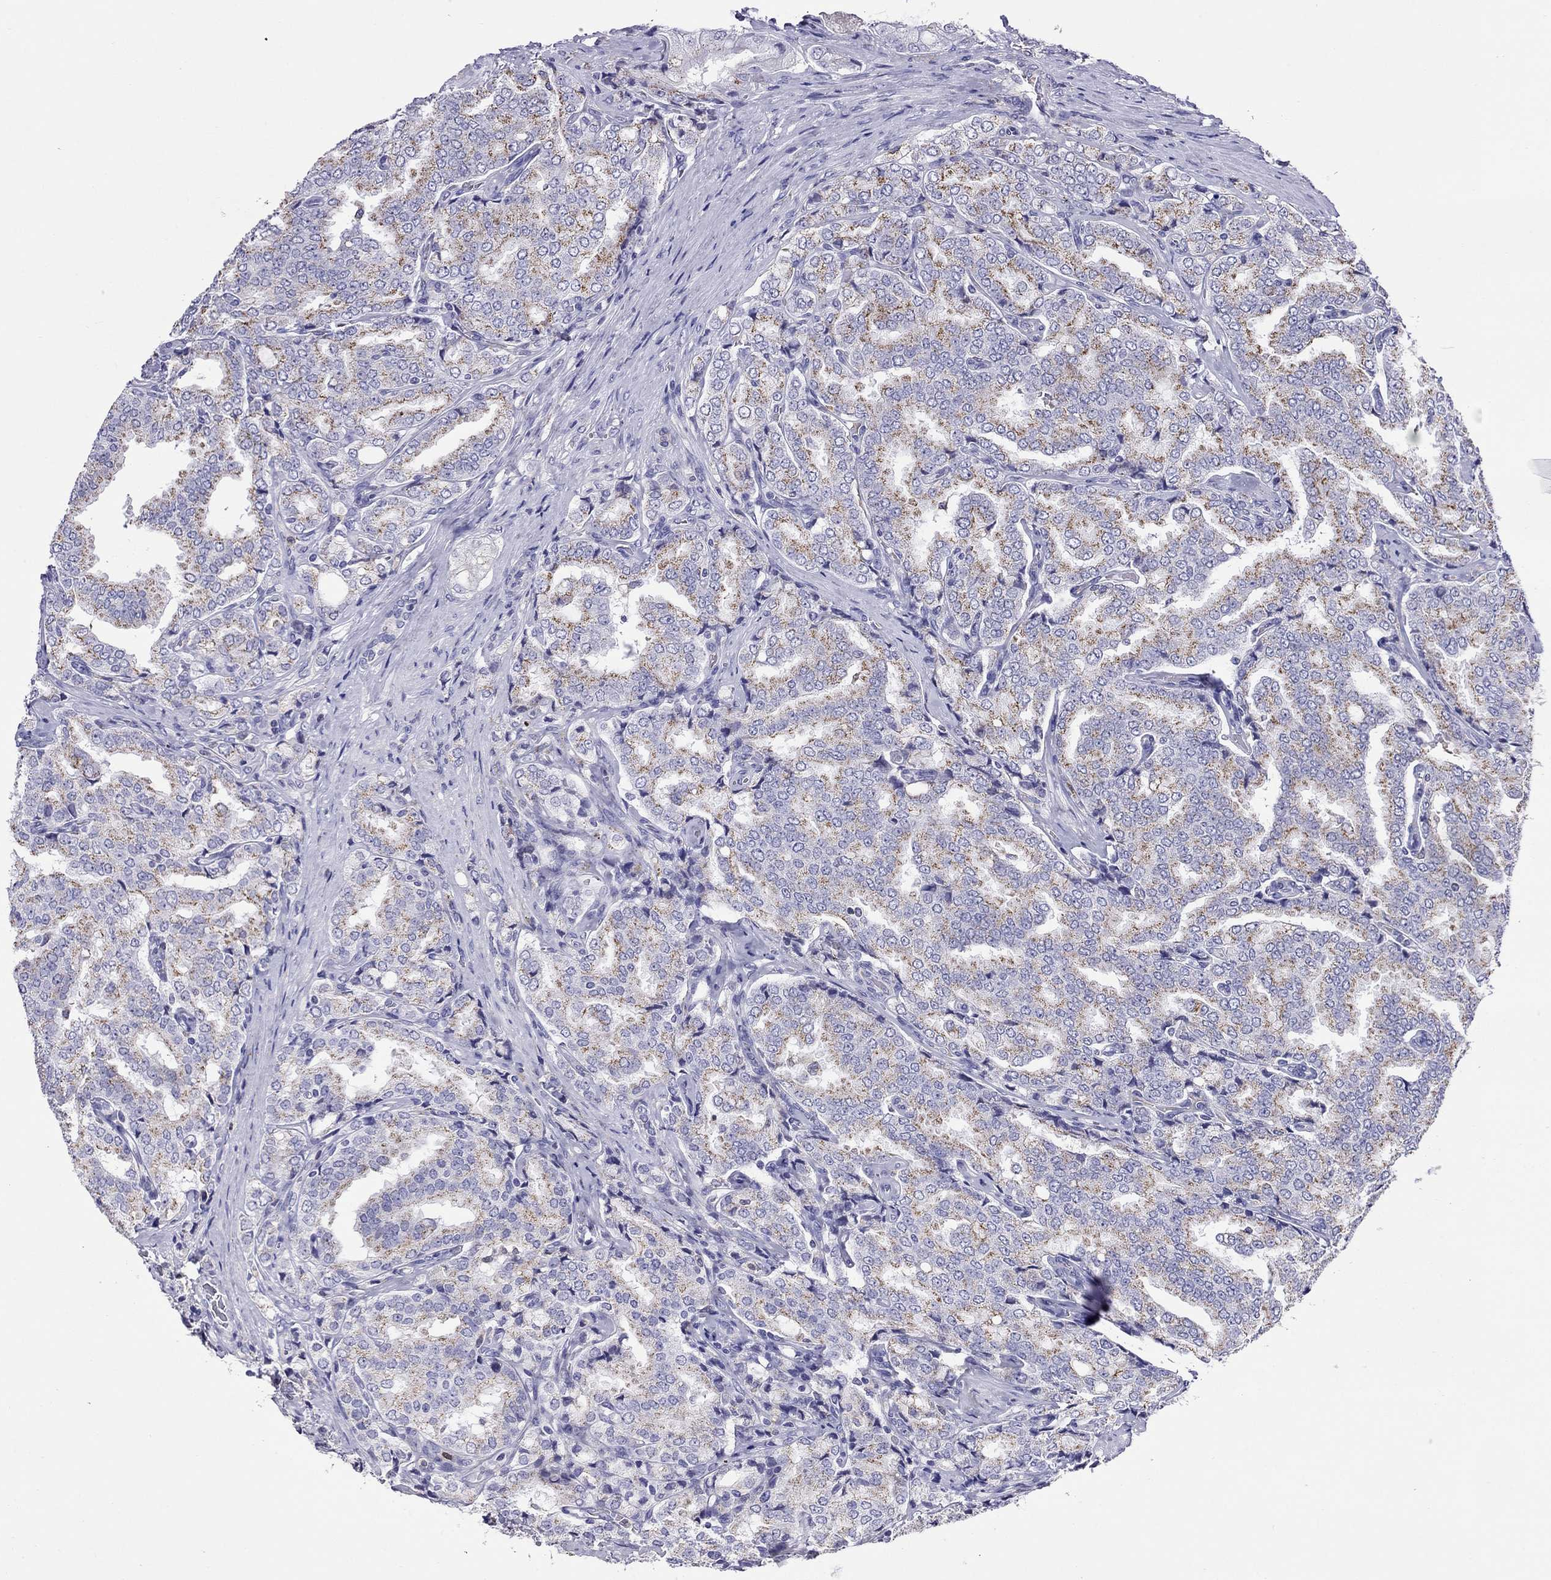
{"staining": {"intensity": "weak", "quantity": "25%-75%", "location": "cytoplasmic/membranous"}, "tissue": "prostate cancer", "cell_type": "Tumor cells", "image_type": "cancer", "snomed": [{"axis": "morphology", "description": "Adenocarcinoma, NOS"}, {"axis": "topography", "description": "Prostate"}], "caption": "Immunohistochemistry (IHC) image of neoplastic tissue: human prostate cancer stained using IHC demonstrates low levels of weak protein expression localized specifically in the cytoplasmic/membranous of tumor cells, appearing as a cytoplasmic/membranous brown color.", "gene": "SCG2", "patient": {"sex": "male", "age": 65}}